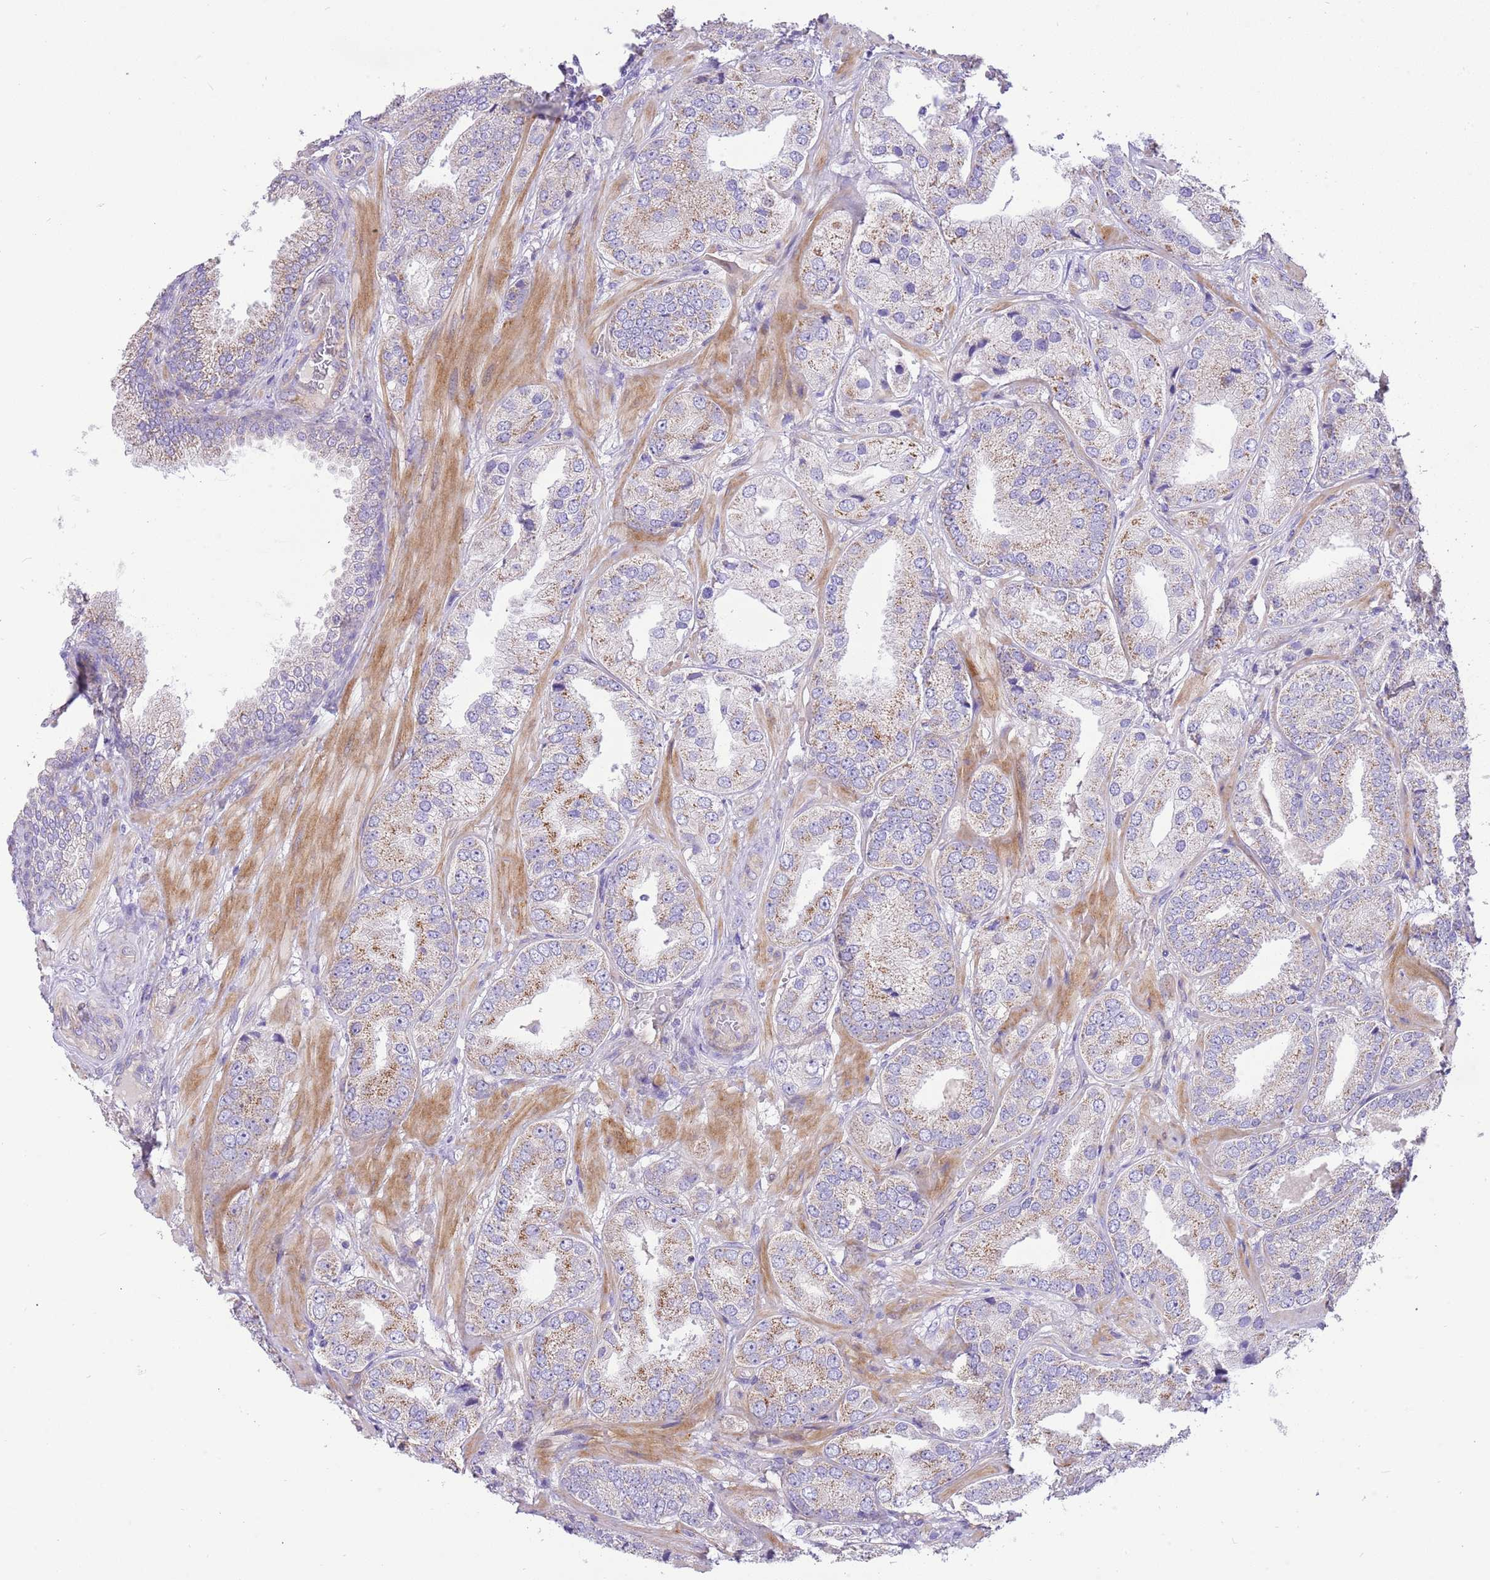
{"staining": {"intensity": "weak", "quantity": "25%-75%", "location": "cytoplasmic/membranous"}, "tissue": "prostate cancer", "cell_type": "Tumor cells", "image_type": "cancer", "snomed": [{"axis": "morphology", "description": "Adenocarcinoma, High grade"}, {"axis": "topography", "description": "Prostate"}], "caption": "Brown immunohistochemical staining in prostate cancer (adenocarcinoma (high-grade)) demonstrates weak cytoplasmic/membranous expression in approximately 25%-75% of tumor cells. (DAB (3,3'-diaminobenzidine) = brown stain, brightfield microscopy at high magnification).", "gene": "SERINC3", "patient": {"sex": "male", "age": 63}}